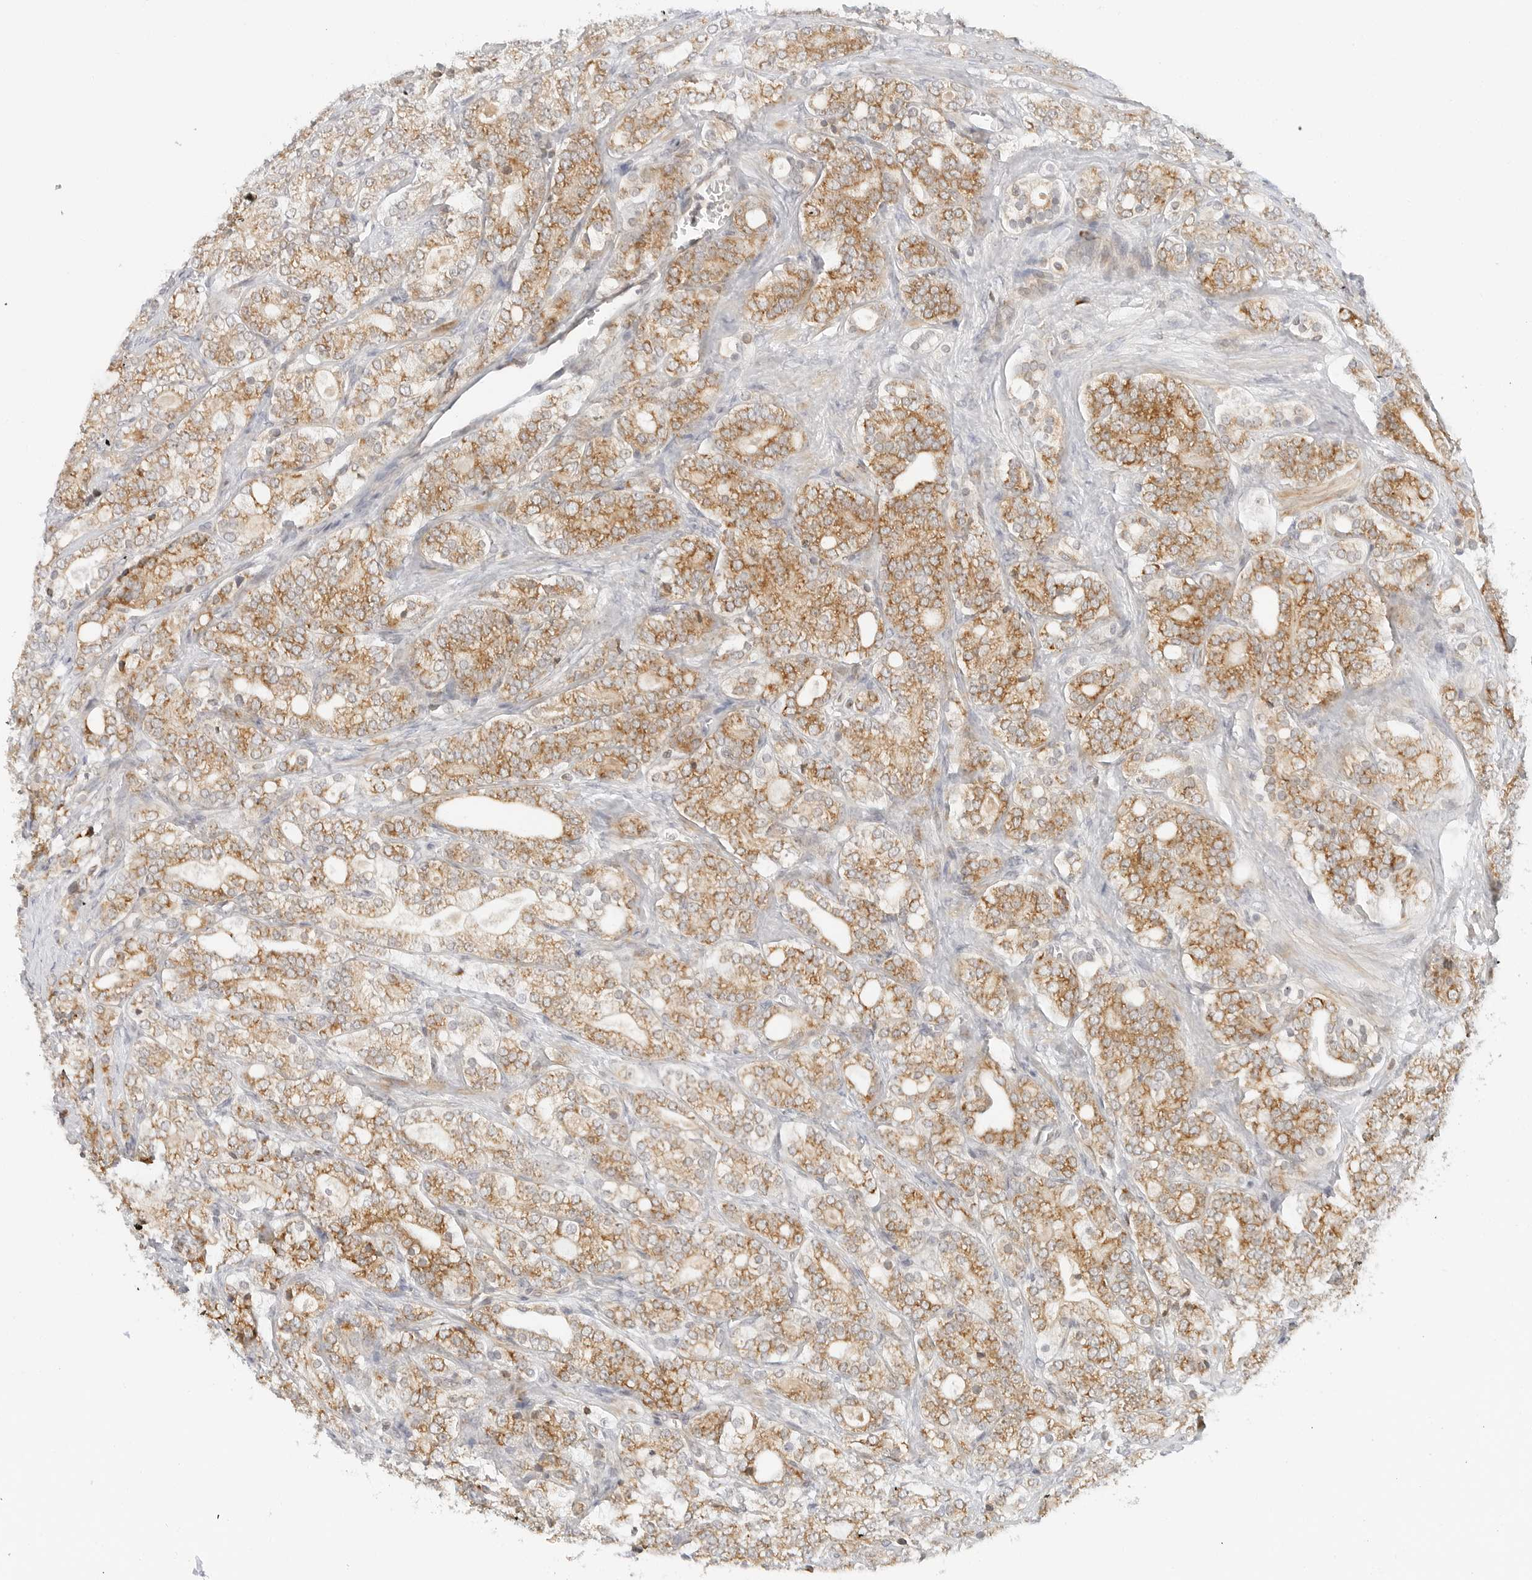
{"staining": {"intensity": "moderate", "quantity": ">75%", "location": "cytoplasmic/membranous"}, "tissue": "prostate cancer", "cell_type": "Tumor cells", "image_type": "cancer", "snomed": [{"axis": "morphology", "description": "Adenocarcinoma, High grade"}, {"axis": "topography", "description": "Prostate"}], "caption": "Tumor cells demonstrate medium levels of moderate cytoplasmic/membranous positivity in approximately >75% of cells in human prostate cancer (high-grade adenocarcinoma).", "gene": "DYRK4", "patient": {"sex": "male", "age": 57}}